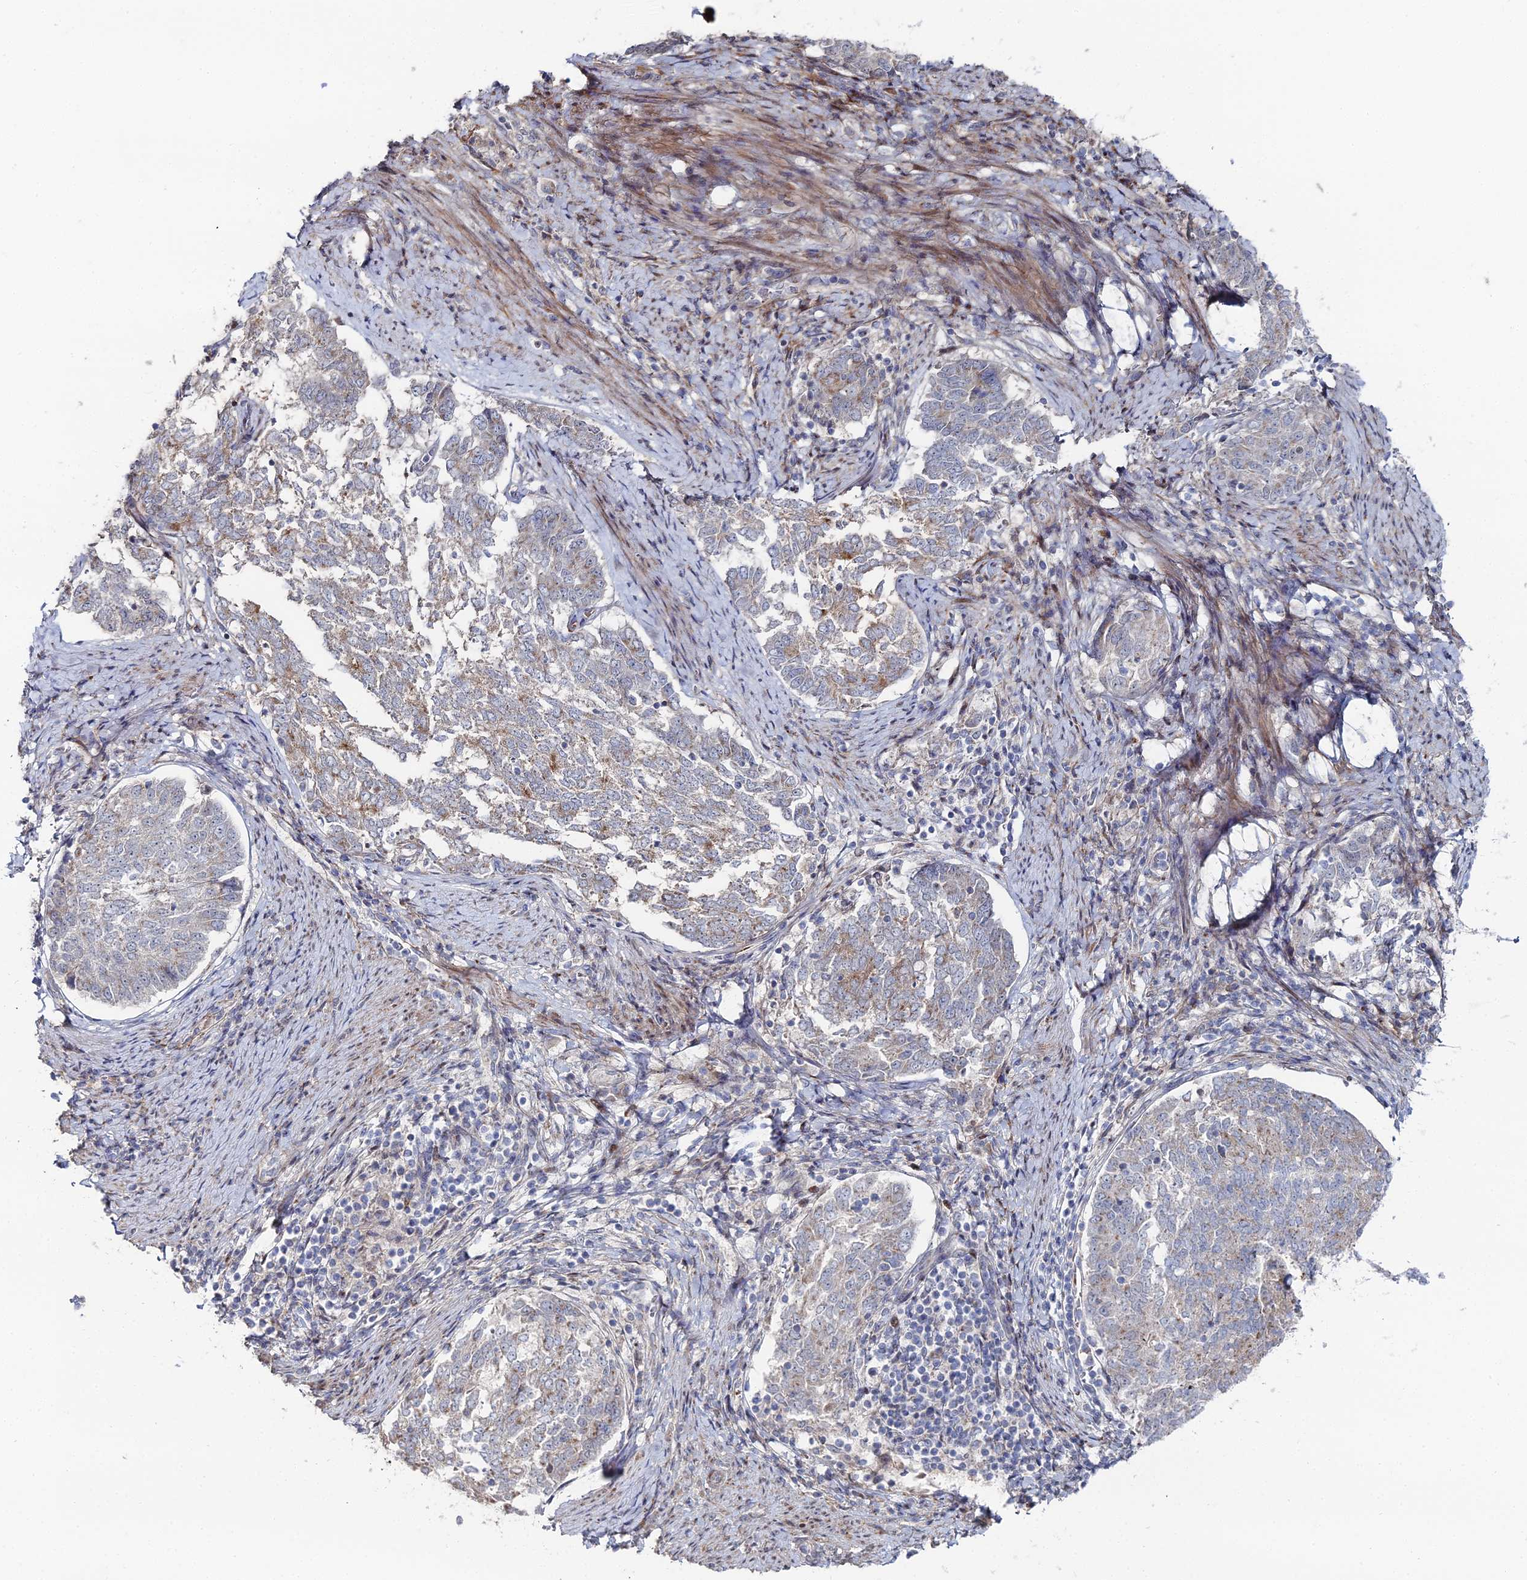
{"staining": {"intensity": "weak", "quantity": "<25%", "location": "cytoplasmic/membranous"}, "tissue": "endometrial cancer", "cell_type": "Tumor cells", "image_type": "cancer", "snomed": [{"axis": "morphology", "description": "Adenocarcinoma, NOS"}, {"axis": "topography", "description": "Endometrium"}], "caption": "Endometrial cancer was stained to show a protein in brown. There is no significant expression in tumor cells.", "gene": "SGMS1", "patient": {"sex": "female", "age": 80}}